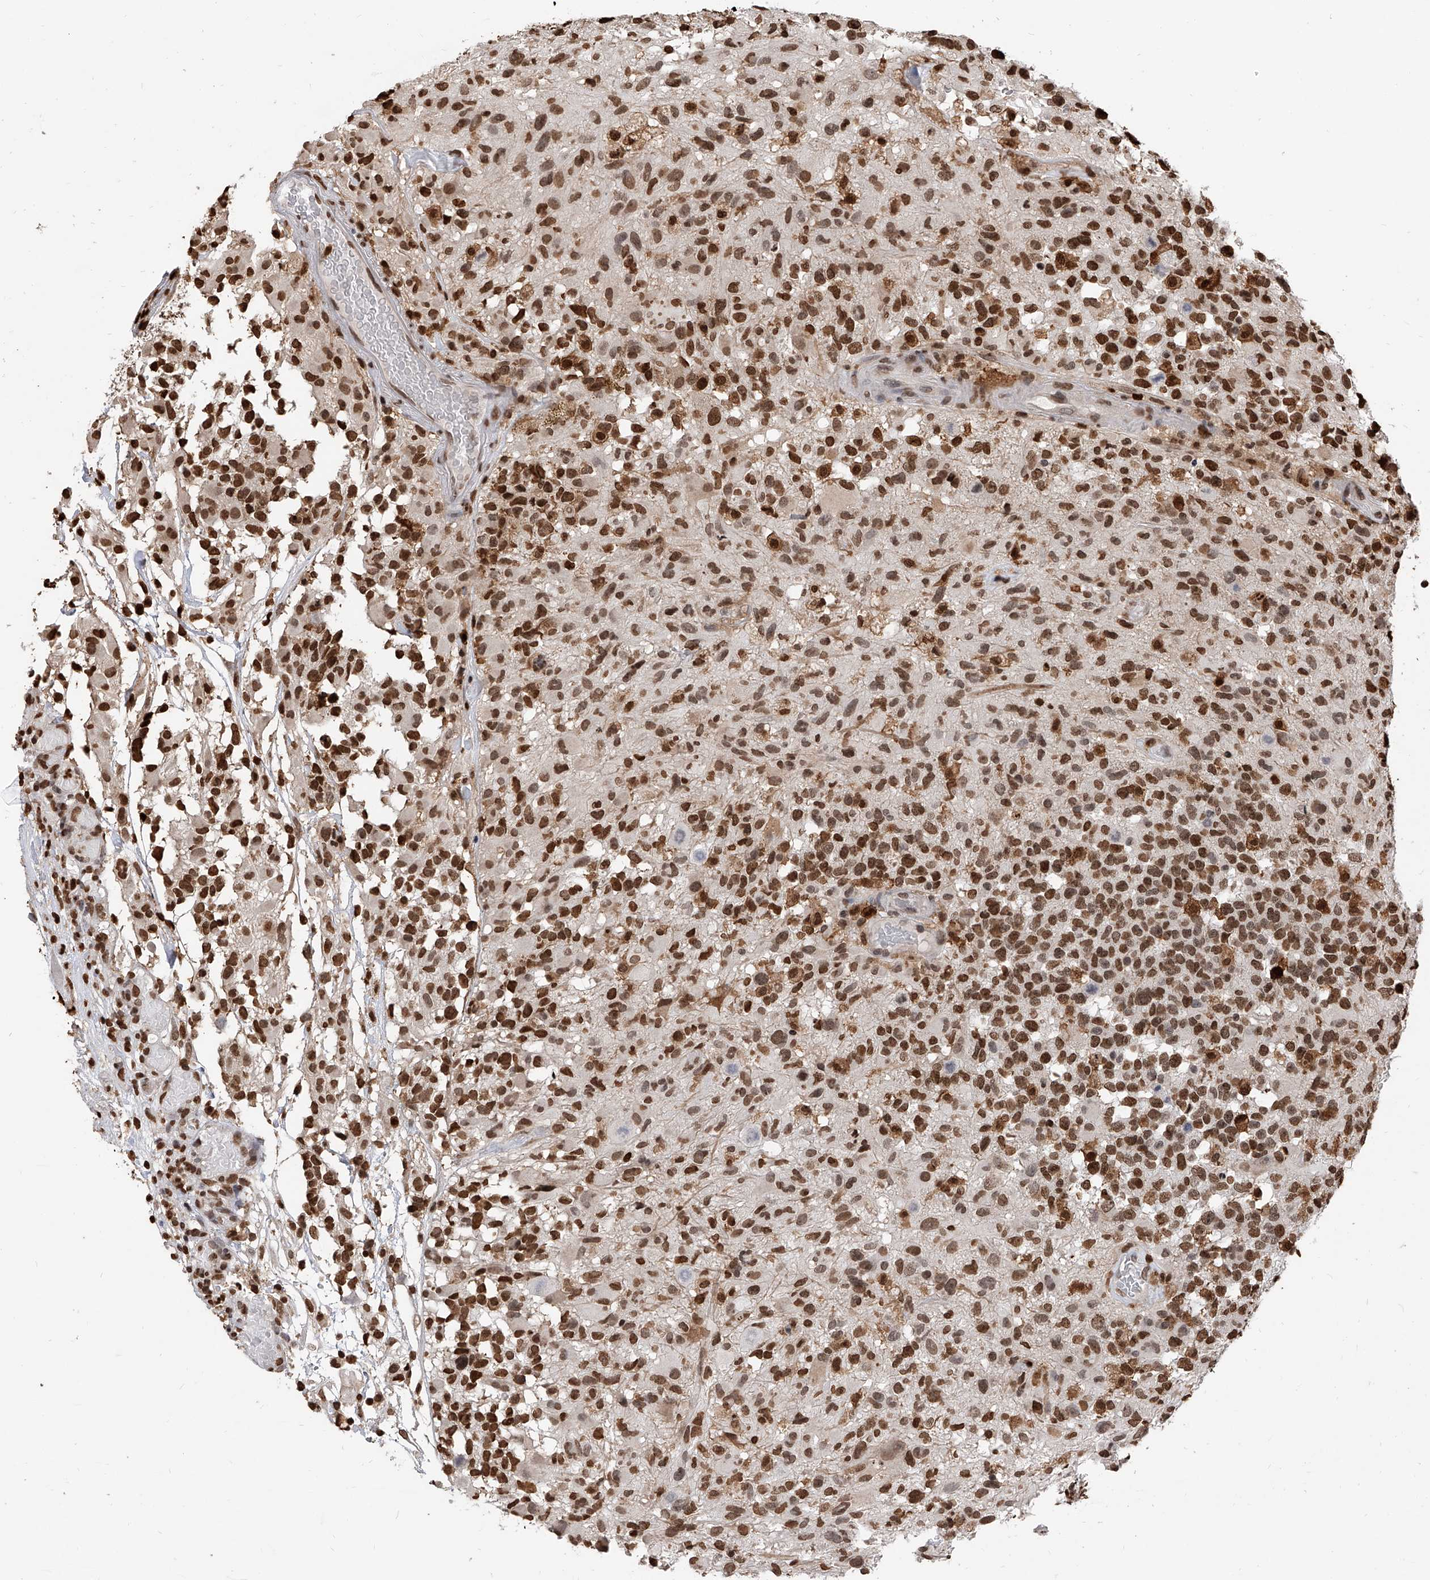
{"staining": {"intensity": "moderate", "quantity": ">75%", "location": "nuclear"}, "tissue": "glioma", "cell_type": "Tumor cells", "image_type": "cancer", "snomed": [{"axis": "morphology", "description": "Glioma, malignant, High grade"}, {"axis": "morphology", "description": "Glioblastoma, NOS"}, {"axis": "topography", "description": "Brain"}], "caption": "Malignant glioma (high-grade) stained for a protein shows moderate nuclear positivity in tumor cells.", "gene": "CFAP410", "patient": {"sex": "male", "age": 60}}